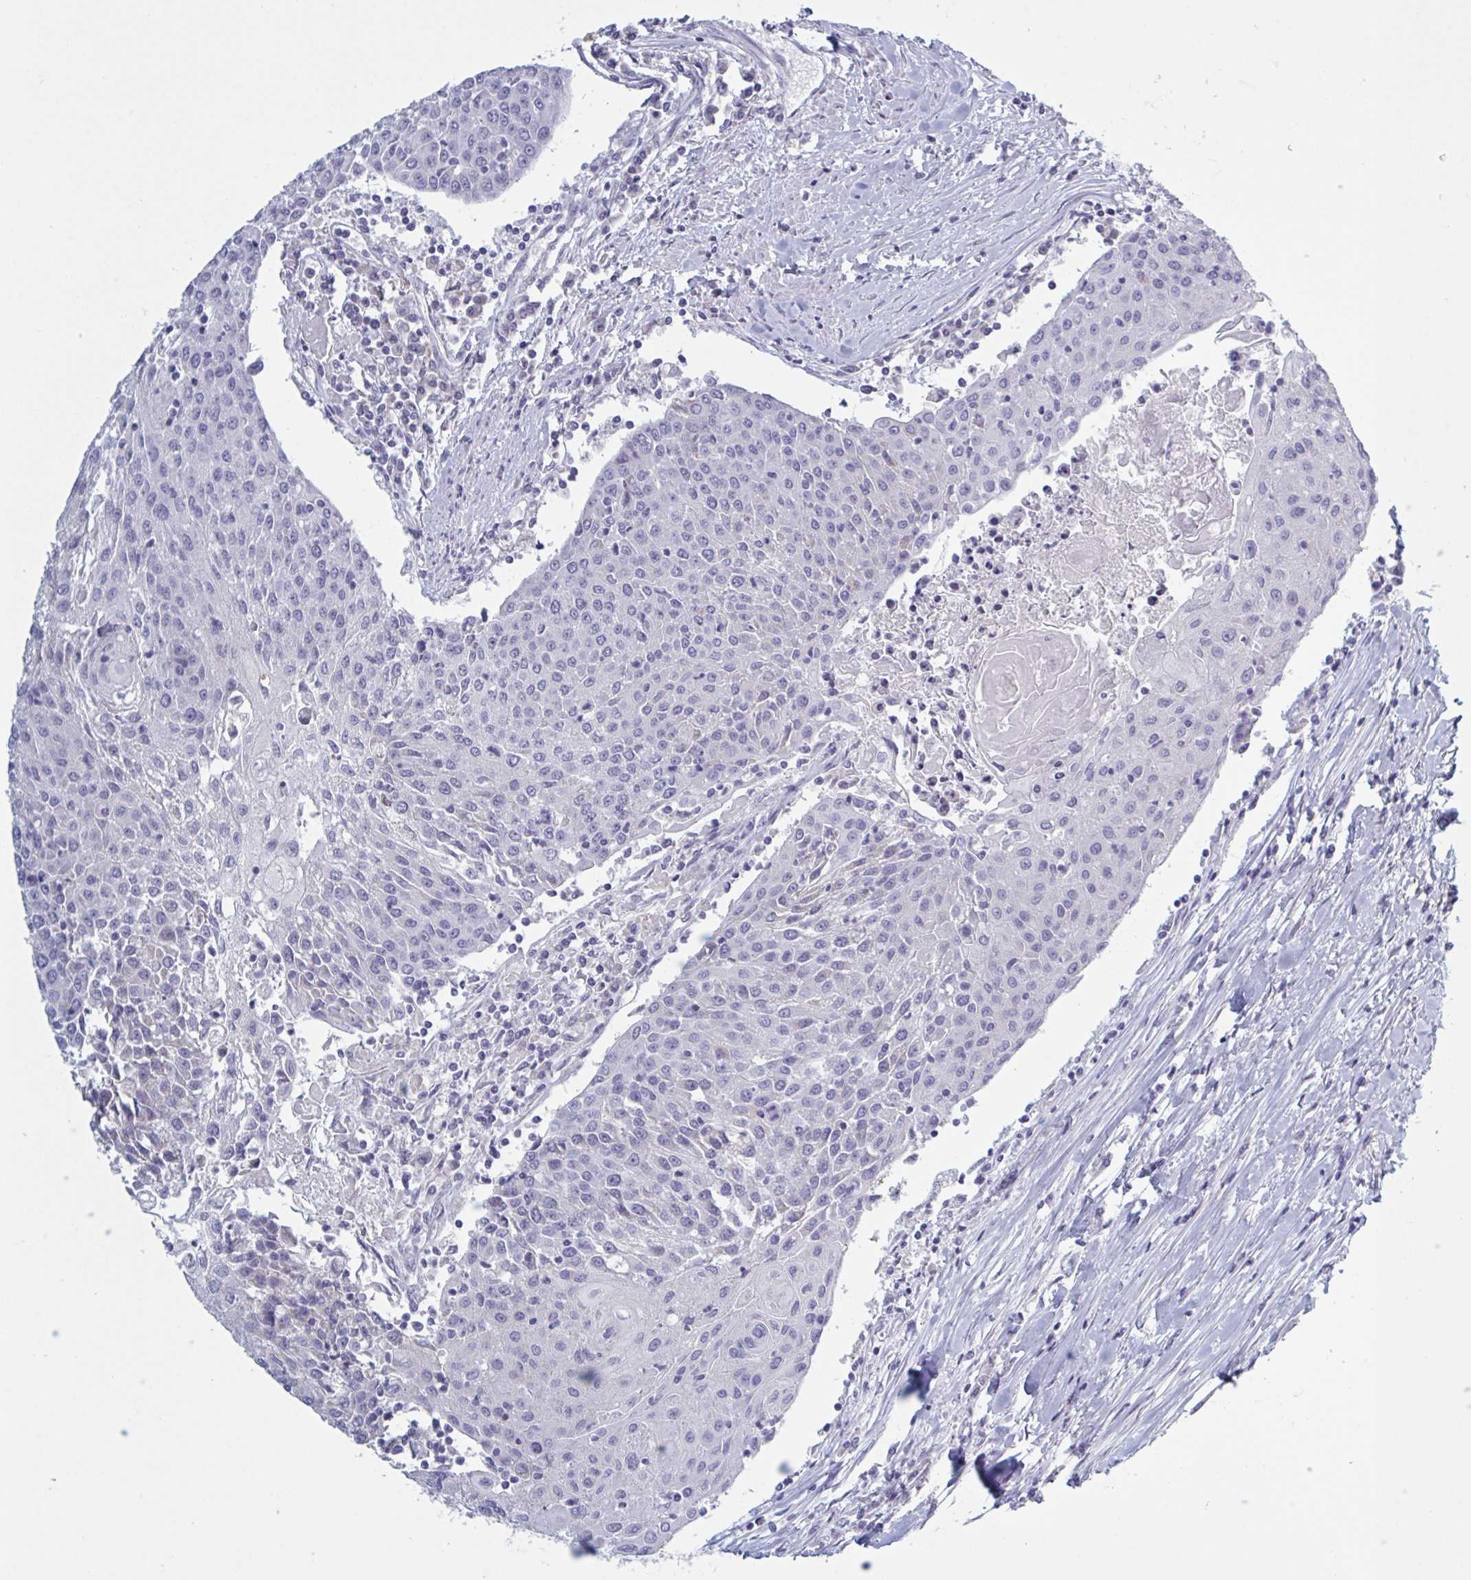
{"staining": {"intensity": "negative", "quantity": "none", "location": "none"}, "tissue": "urothelial cancer", "cell_type": "Tumor cells", "image_type": "cancer", "snomed": [{"axis": "morphology", "description": "Urothelial carcinoma, High grade"}, {"axis": "topography", "description": "Urinary bladder"}], "caption": "High power microscopy micrograph of an immunohistochemistry histopathology image of urothelial carcinoma (high-grade), revealing no significant positivity in tumor cells.", "gene": "NDUFC2", "patient": {"sex": "female", "age": 85}}